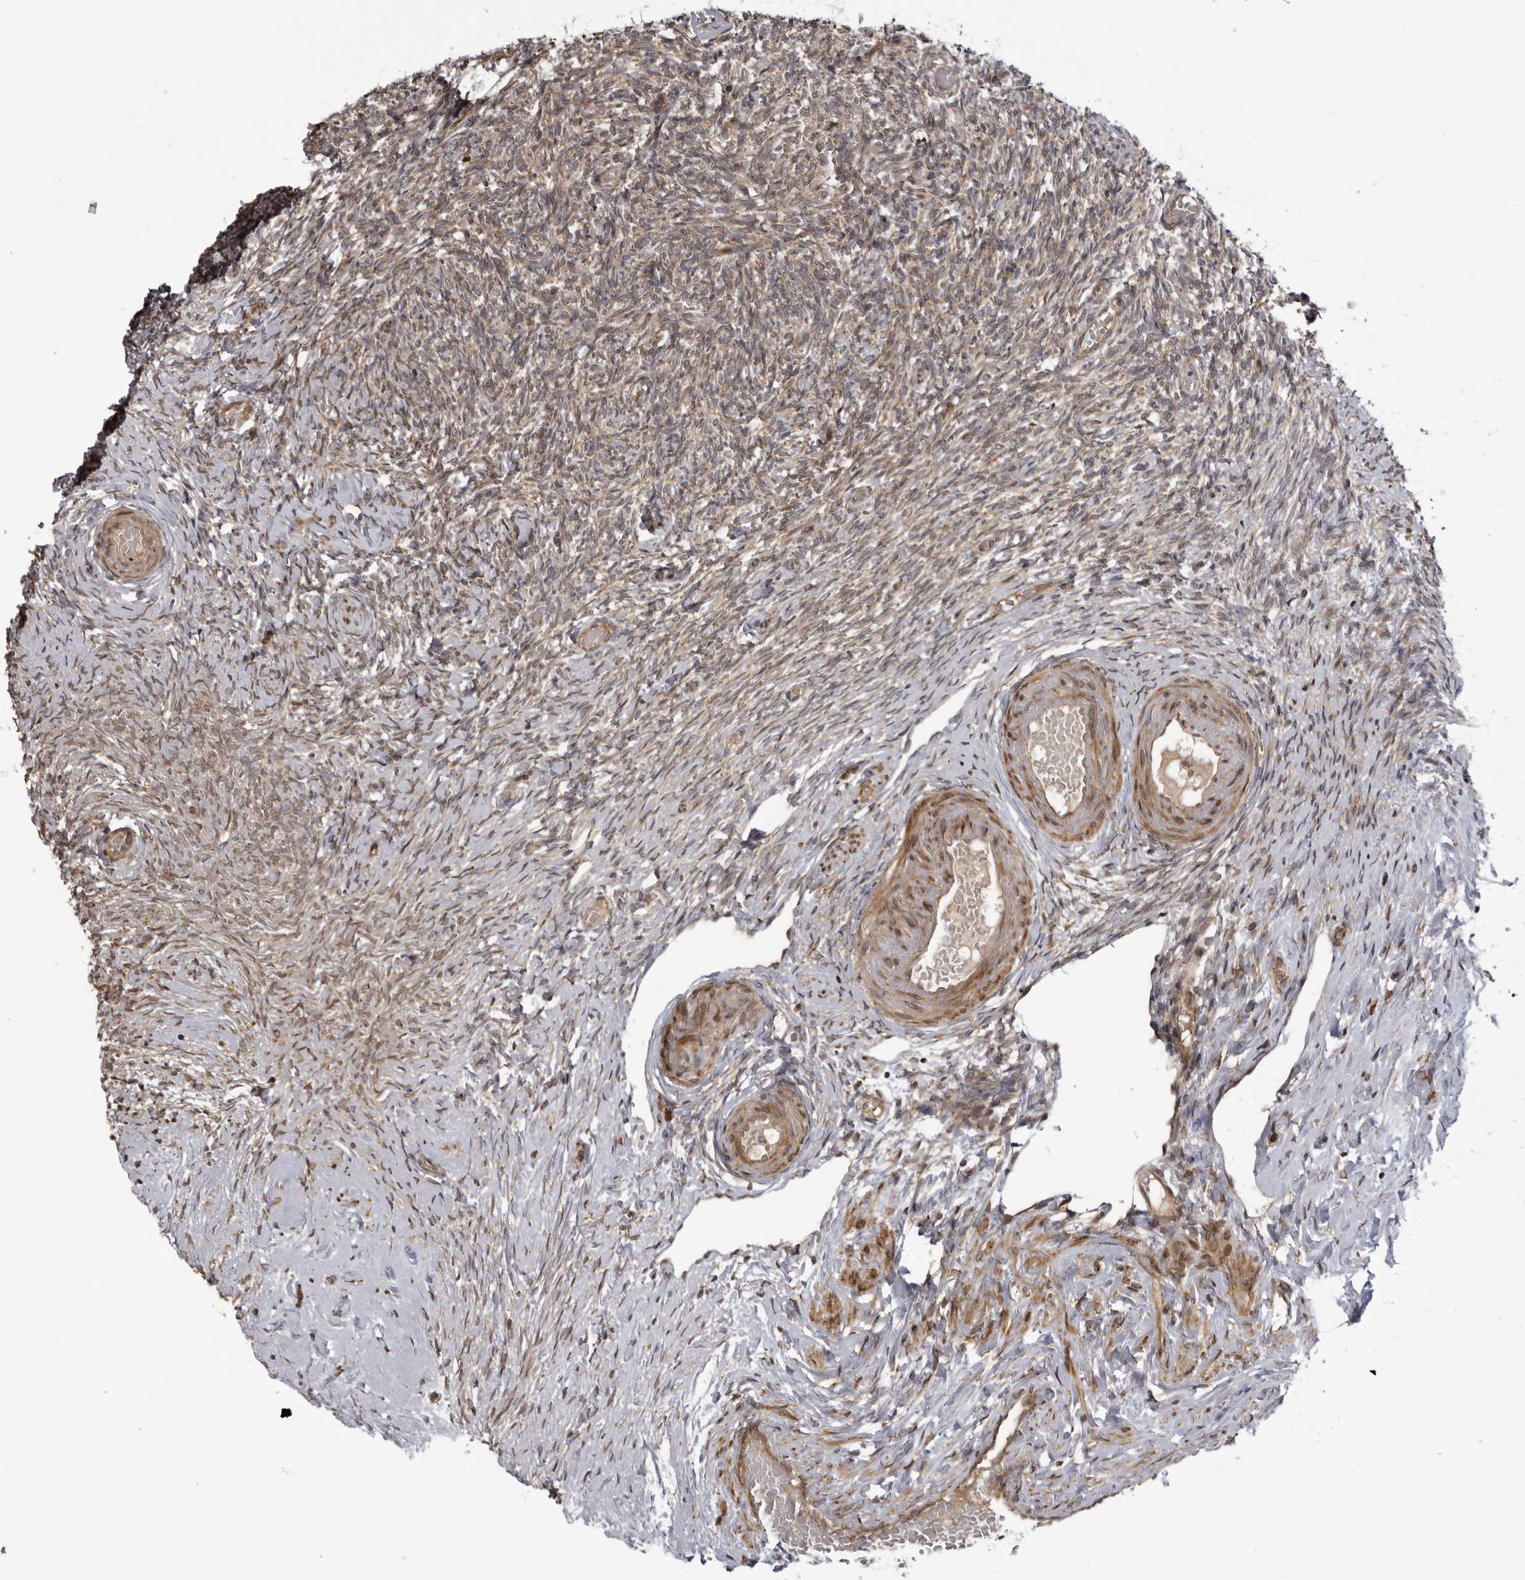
{"staining": {"intensity": "weak", "quantity": ">75%", "location": "cytoplasmic/membranous"}, "tissue": "ovary", "cell_type": "Ovarian stroma cells", "image_type": "normal", "snomed": [{"axis": "morphology", "description": "Normal tissue, NOS"}, {"axis": "topography", "description": "Ovary"}], "caption": "Ovary was stained to show a protein in brown. There is low levels of weak cytoplasmic/membranous staining in about >75% of ovarian stroma cells. (Brightfield microscopy of DAB IHC at high magnification).", "gene": "DNAH14", "patient": {"sex": "female", "age": 60}}